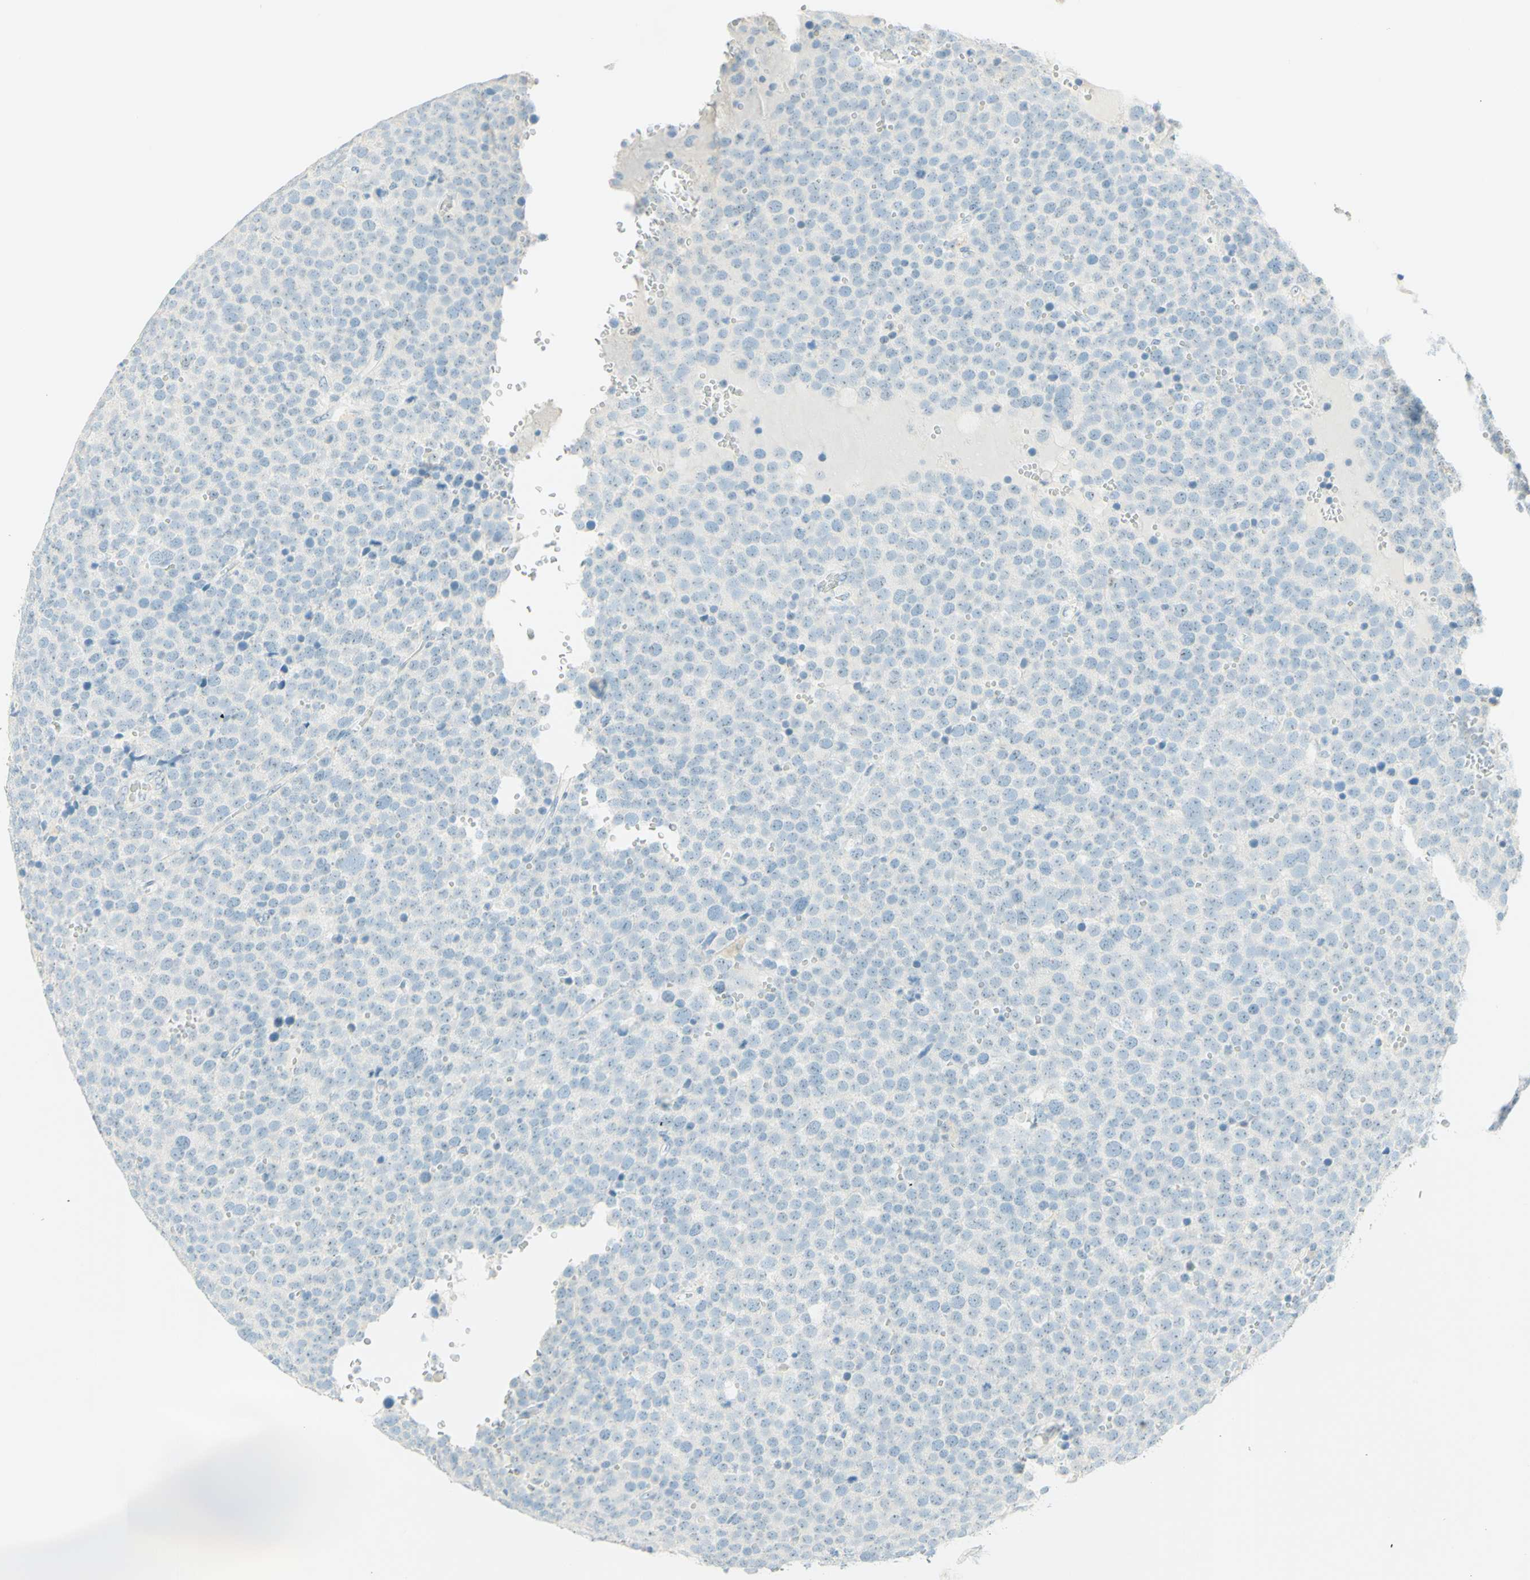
{"staining": {"intensity": "negative", "quantity": "none", "location": "none"}, "tissue": "testis cancer", "cell_type": "Tumor cells", "image_type": "cancer", "snomed": [{"axis": "morphology", "description": "Seminoma, NOS"}, {"axis": "topography", "description": "Testis"}], "caption": "Seminoma (testis) stained for a protein using immunohistochemistry exhibits no expression tumor cells.", "gene": "FMR1NB", "patient": {"sex": "male", "age": 71}}